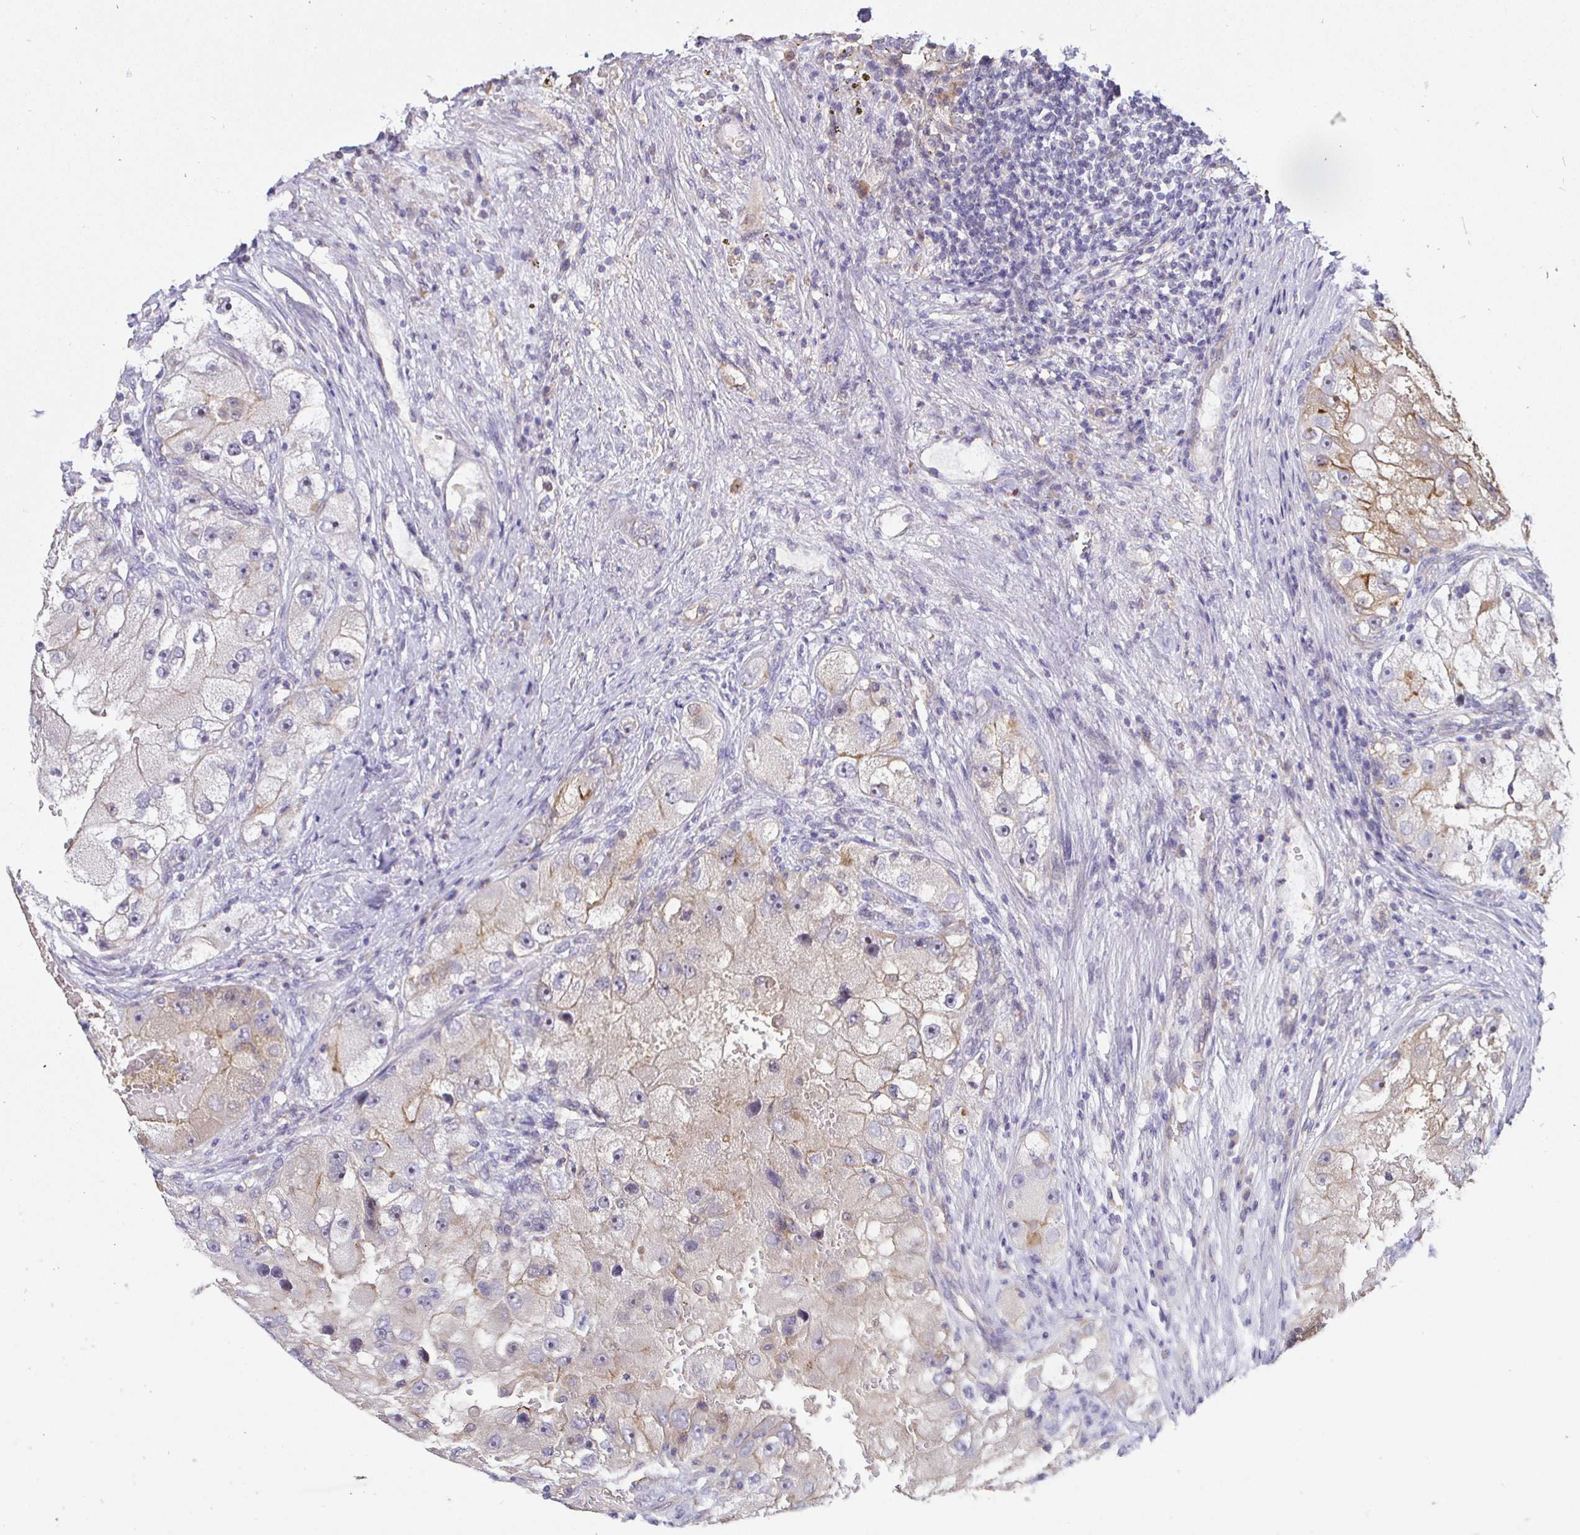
{"staining": {"intensity": "weak", "quantity": "<25%", "location": "cytoplasmic/membranous"}, "tissue": "renal cancer", "cell_type": "Tumor cells", "image_type": "cancer", "snomed": [{"axis": "morphology", "description": "Adenocarcinoma, NOS"}, {"axis": "topography", "description": "Kidney"}], "caption": "Human renal cancer stained for a protein using immunohistochemistry displays no expression in tumor cells.", "gene": "SIRPA", "patient": {"sex": "male", "age": 63}}